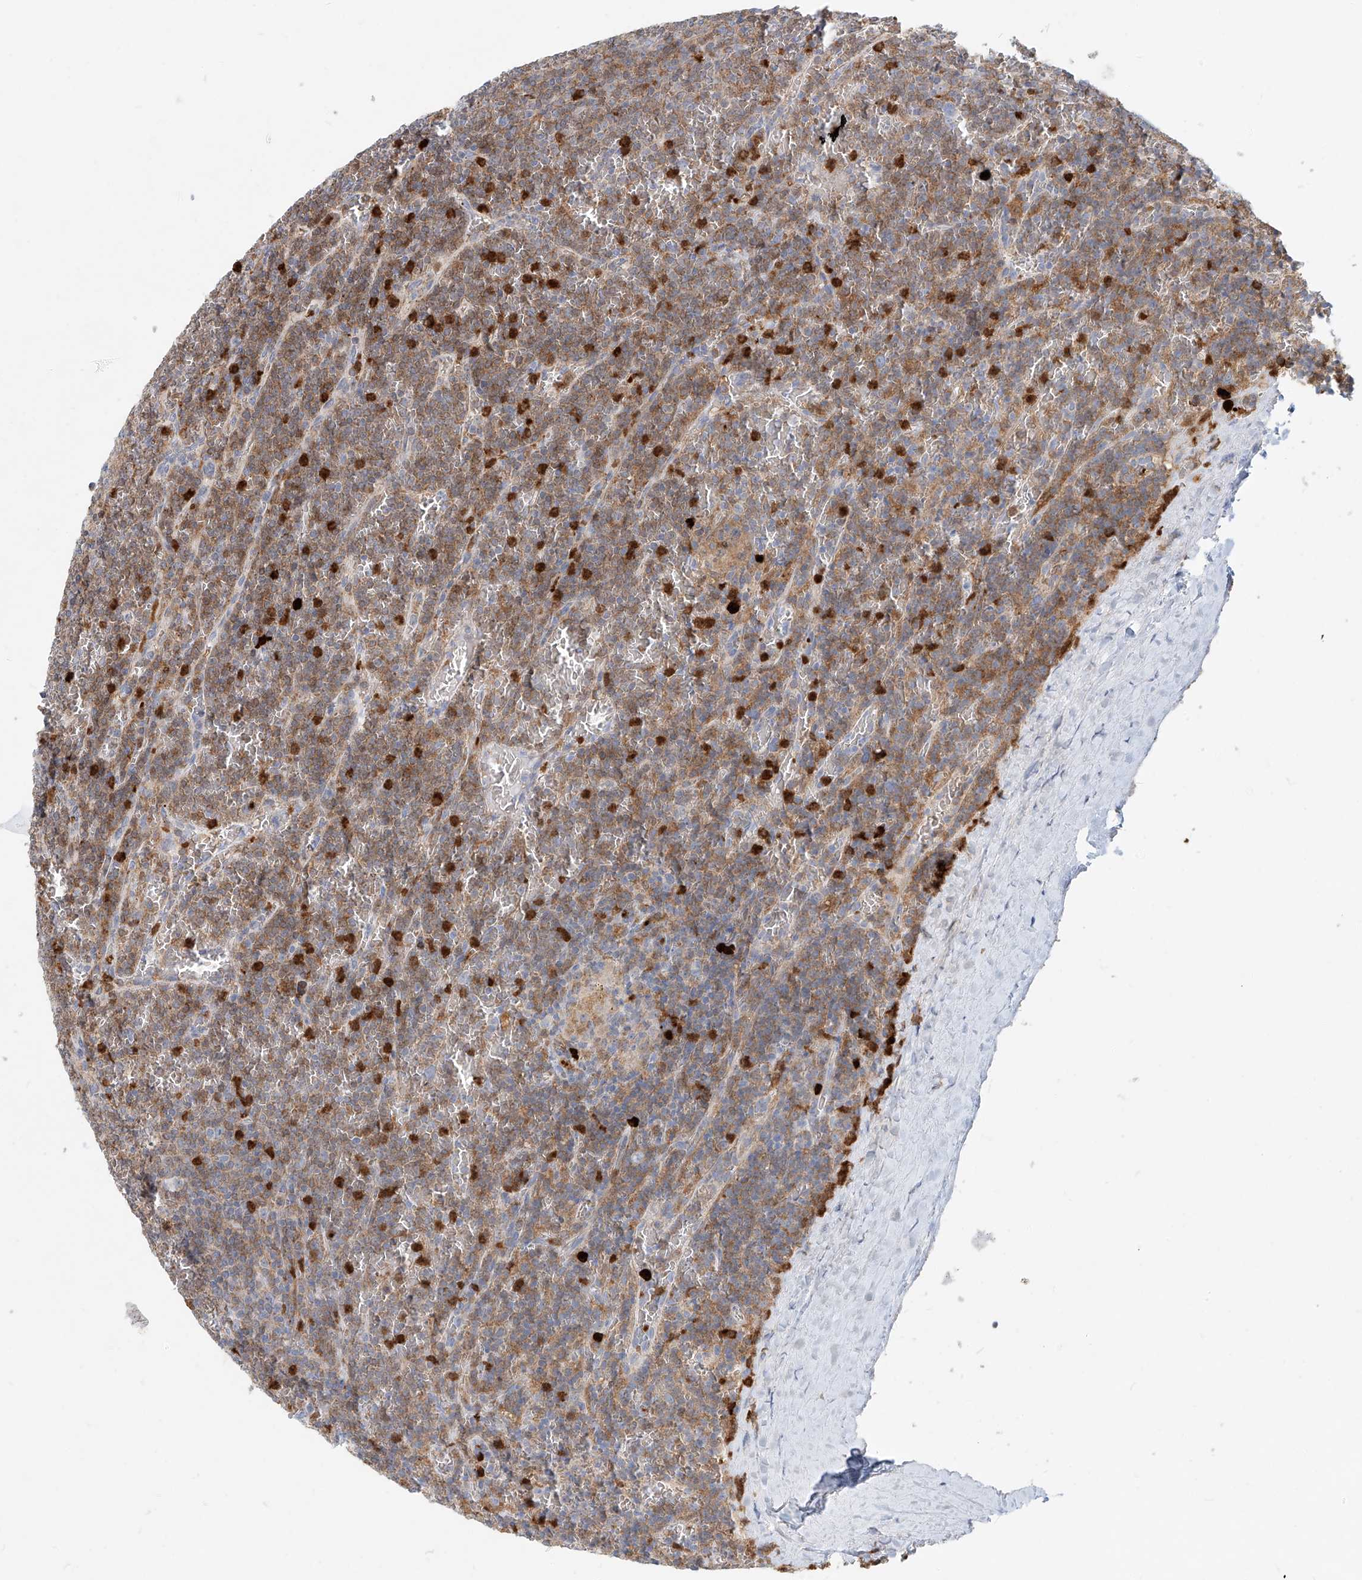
{"staining": {"intensity": "moderate", "quantity": ">75%", "location": "cytoplasmic/membranous"}, "tissue": "lymphoma", "cell_type": "Tumor cells", "image_type": "cancer", "snomed": [{"axis": "morphology", "description": "Malignant lymphoma, non-Hodgkin's type, Low grade"}, {"axis": "topography", "description": "Spleen"}], "caption": "About >75% of tumor cells in lymphoma show moderate cytoplasmic/membranous protein staining as visualized by brown immunohistochemical staining.", "gene": "PTPRA", "patient": {"sex": "female", "age": 19}}